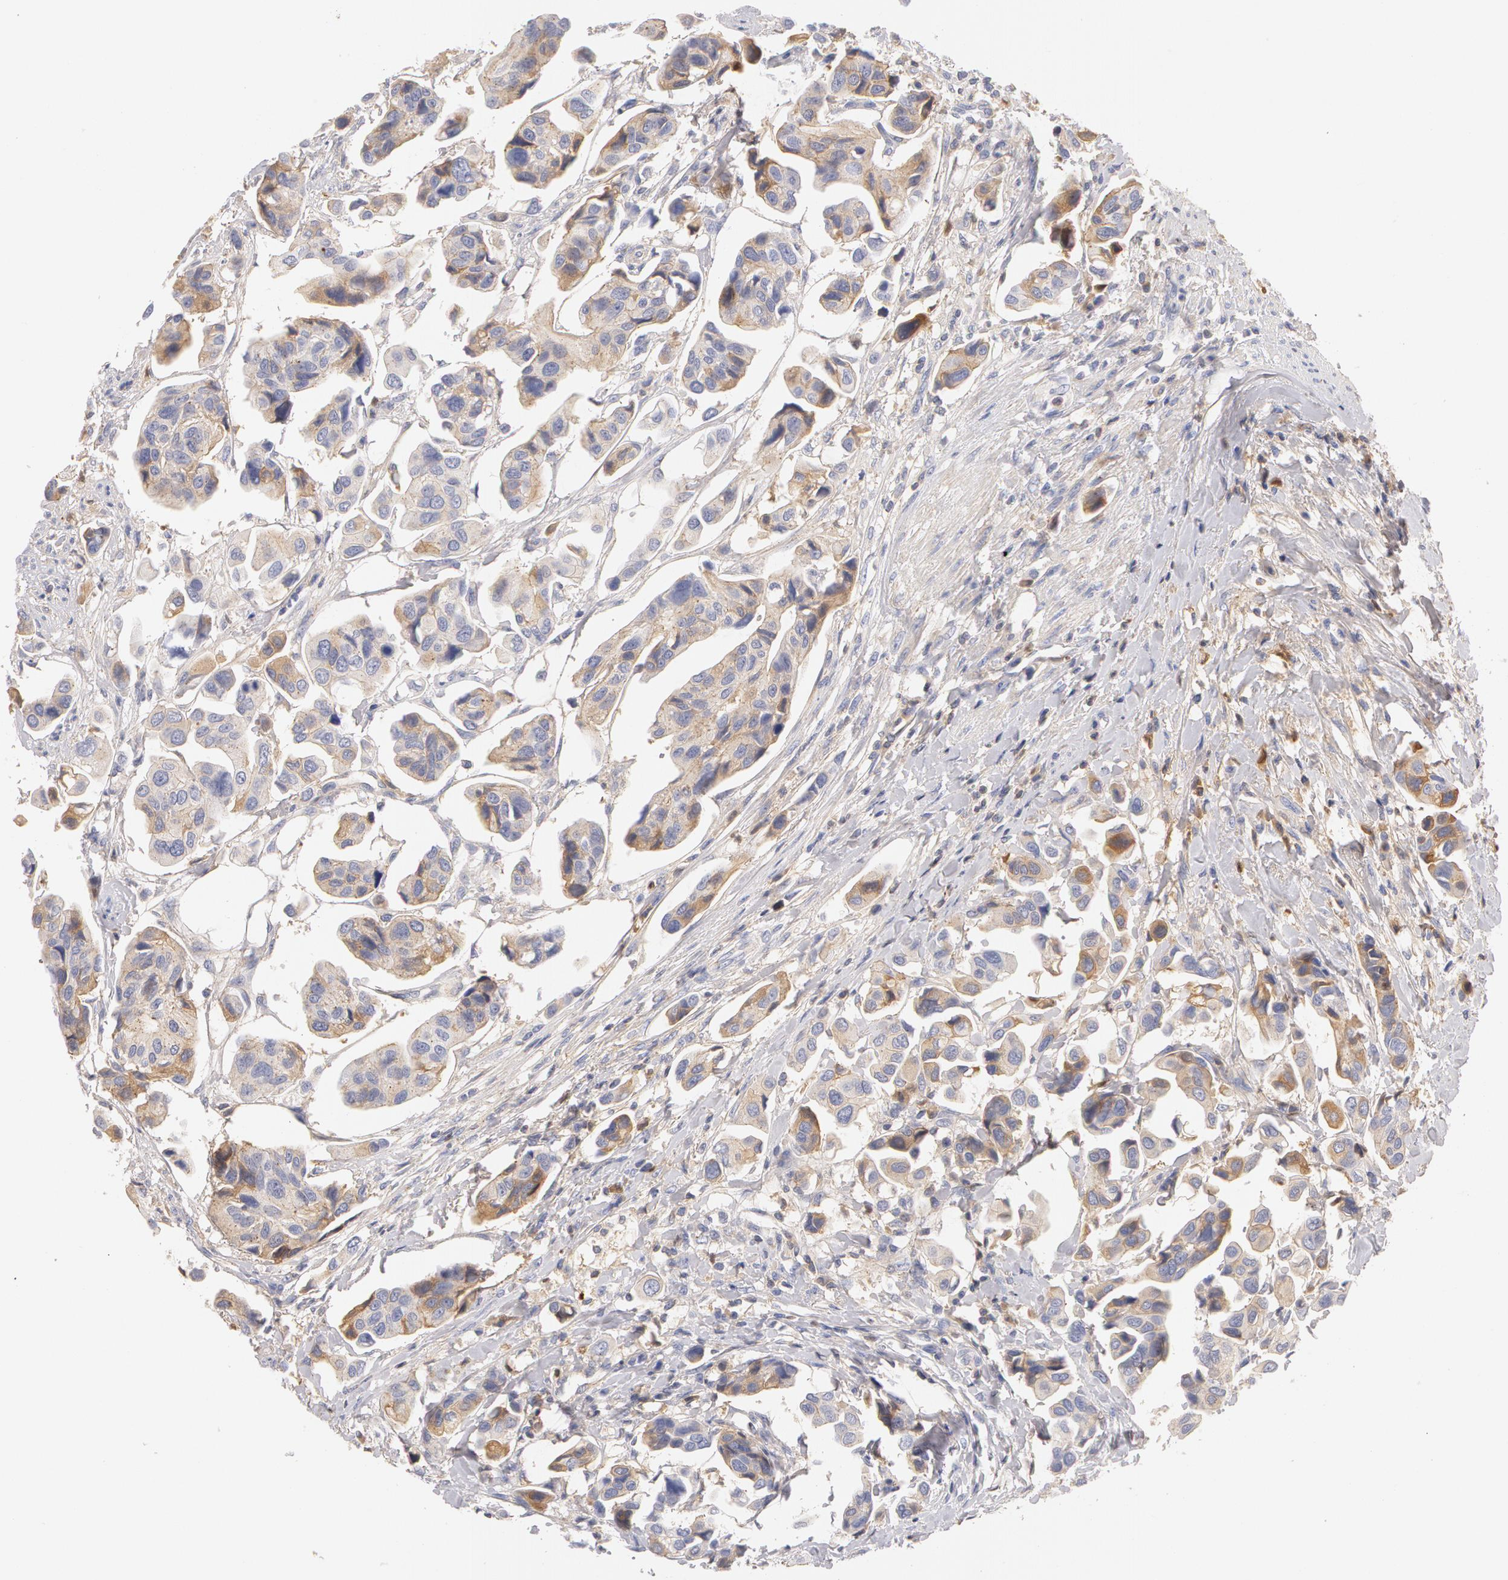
{"staining": {"intensity": "weak", "quantity": "25%-75%", "location": "cytoplasmic/membranous"}, "tissue": "urothelial cancer", "cell_type": "Tumor cells", "image_type": "cancer", "snomed": [{"axis": "morphology", "description": "Adenocarcinoma, NOS"}, {"axis": "topography", "description": "Urinary bladder"}], "caption": "The immunohistochemical stain labels weak cytoplasmic/membranous positivity in tumor cells of adenocarcinoma tissue.", "gene": "GC", "patient": {"sex": "male", "age": 61}}